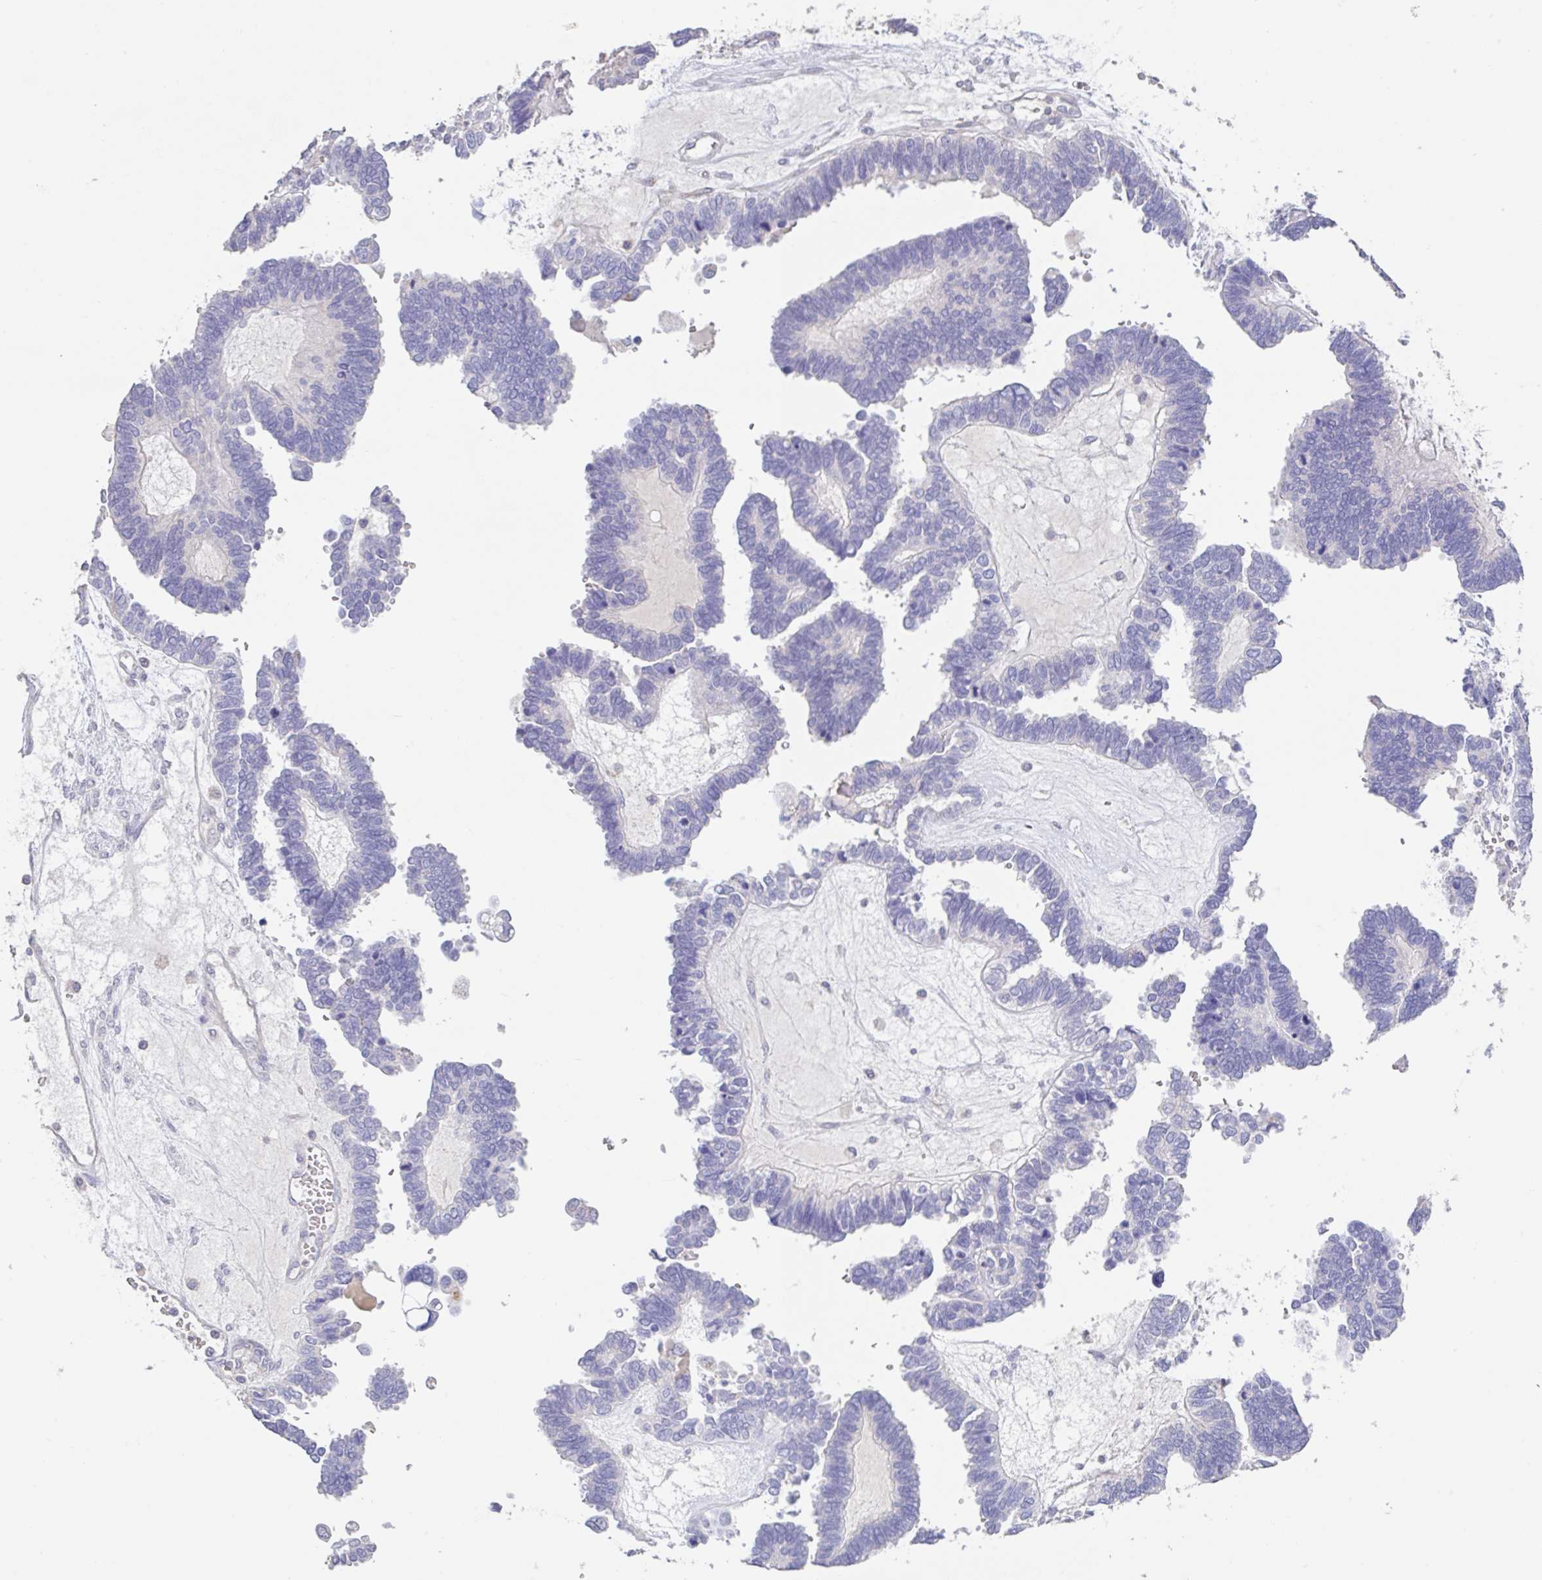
{"staining": {"intensity": "negative", "quantity": "none", "location": "none"}, "tissue": "ovarian cancer", "cell_type": "Tumor cells", "image_type": "cancer", "snomed": [{"axis": "morphology", "description": "Cystadenocarcinoma, serous, NOS"}, {"axis": "topography", "description": "Ovary"}], "caption": "Immunohistochemistry photomicrograph of neoplastic tissue: ovarian serous cystadenocarcinoma stained with DAB shows no significant protein staining in tumor cells.", "gene": "PYGM", "patient": {"sex": "female", "age": 51}}